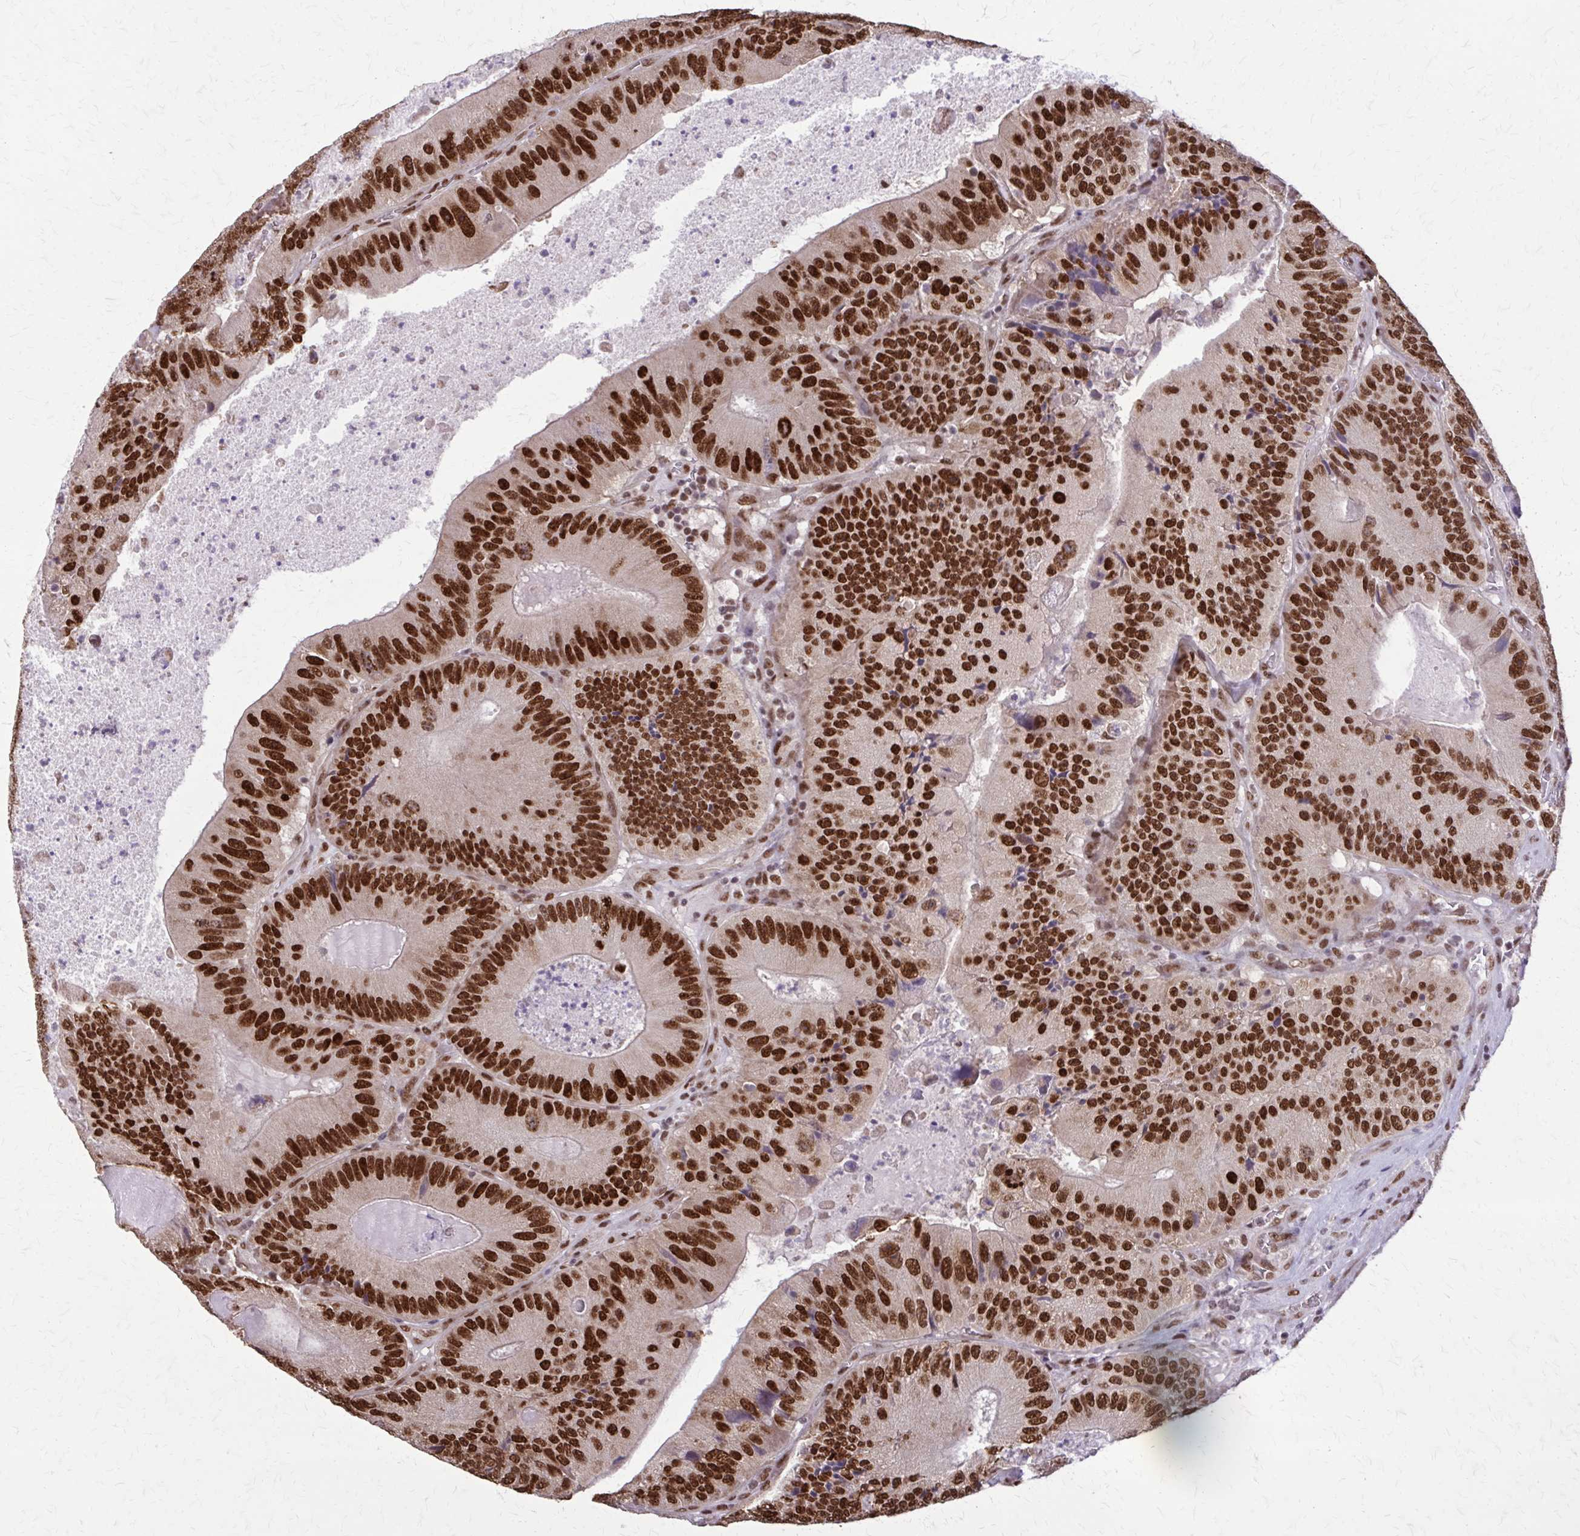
{"staining": {"intensity": "strong", "quantity": ">75%", "location": "nuclear"}, "tissue": "colorectal cancer", "cell_type": "Tumor cells", "image_type": "cancer", "snomed": [{"axis": "morphology", "description": "Adenocarcinoma, NOS"}, {"axis": "topography", "description": "Colon"}], "caption": "This is a histology image of IHC staining of colorectal adenocarcinoma, which shows strong staining in the nuclear of tumor cells.", "gene": "TTF1", "patient": {"sex": "female", "age": 86}}